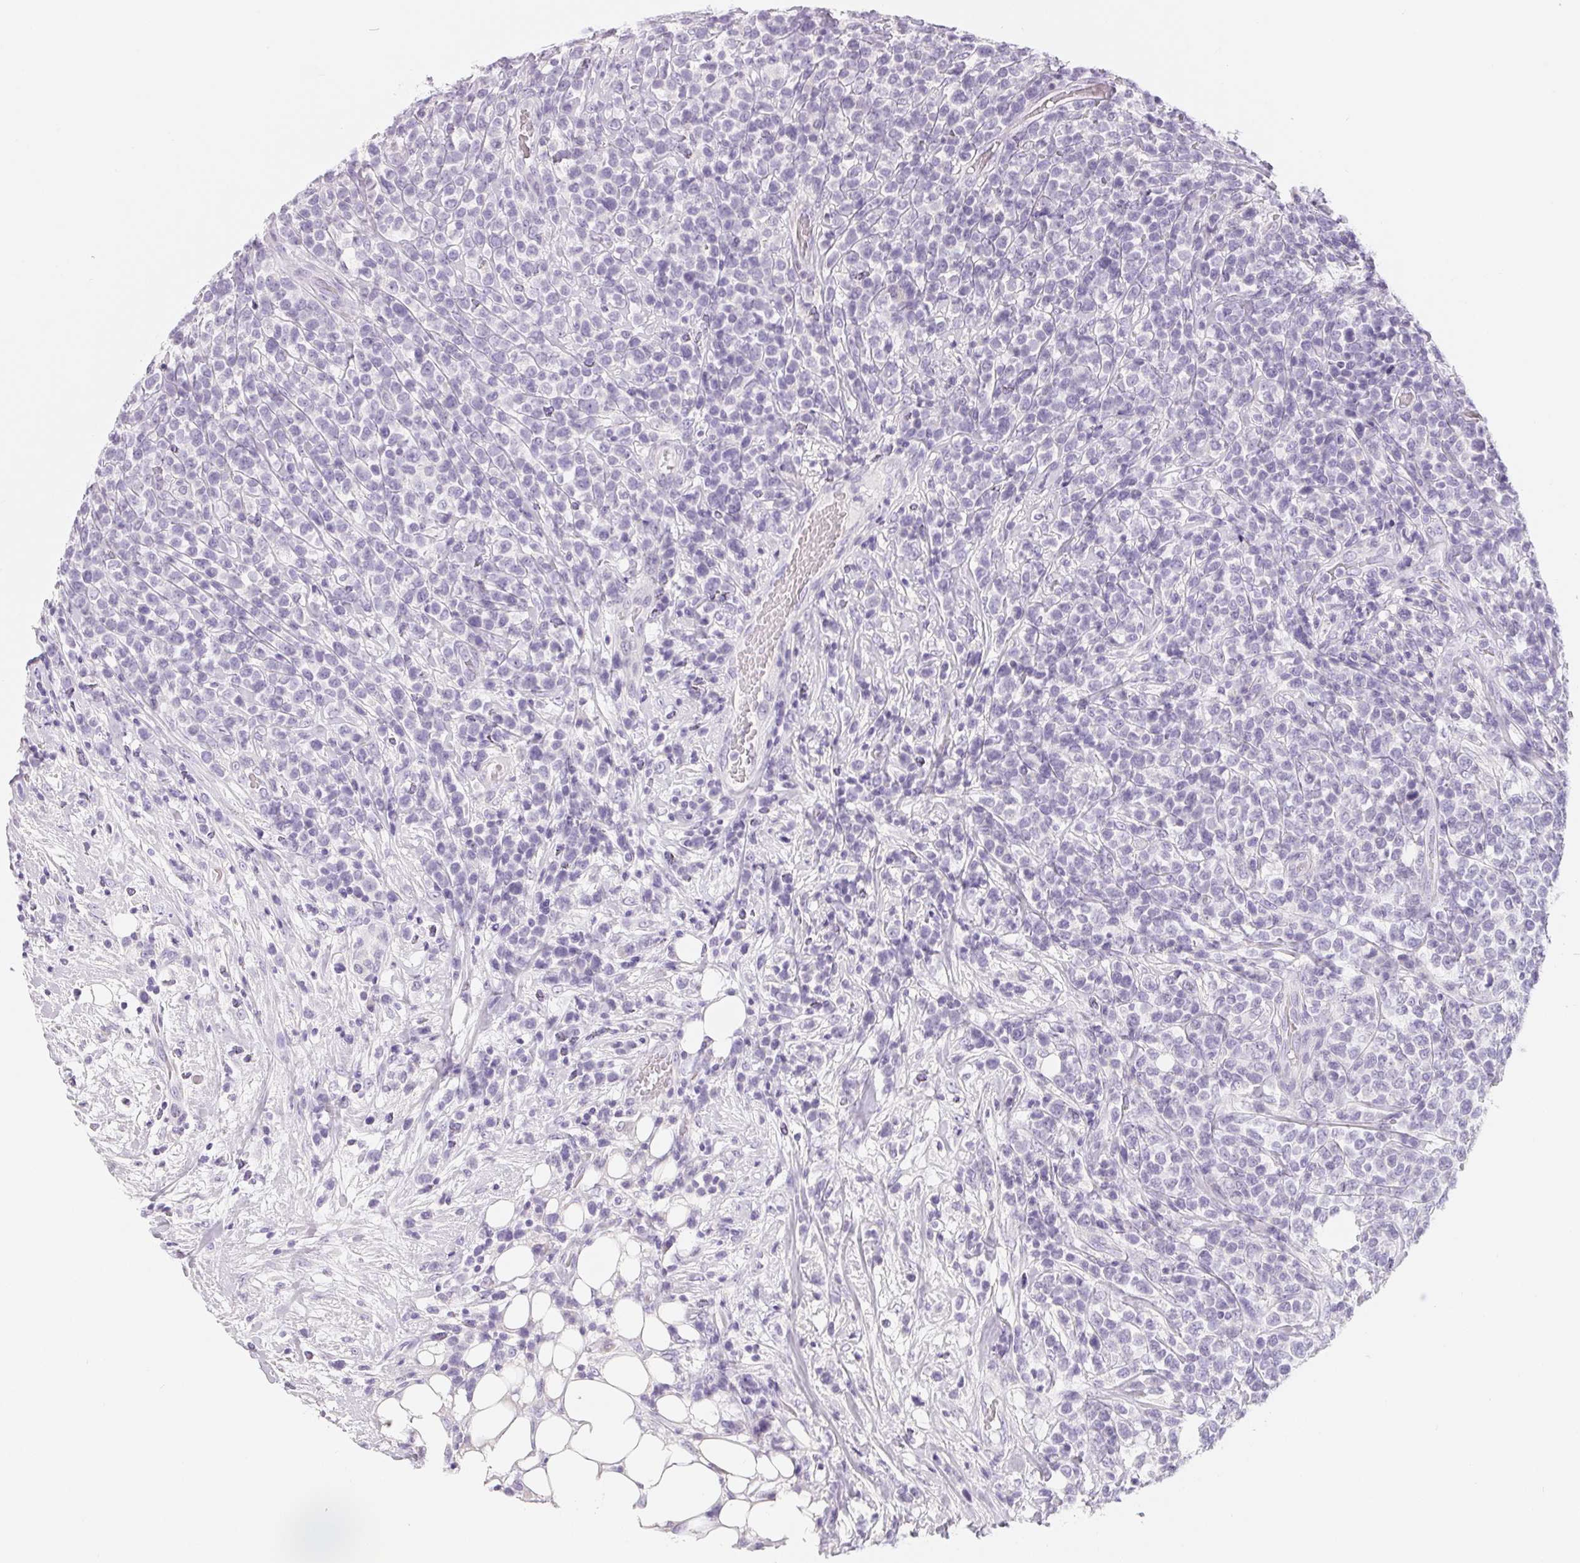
{"staining": {"intensity": "negative", "quantity": "none", "location": "none"}, "tissue": "lymphoma", "cell_type": "Tumor cells", "image_type": "cancer", "snomed": [{"axis": "morphology", "description": "Malignant lymphoma, non-Hodgkin's type, High grade"}, {"axis": "topography", "description": "Soft tissue"}], "caption": "DAB immunohistochemical staining of malignant lymphoma, non-Hodgkin's type (high-grade) demonstrates no significant expression in tumor cells.", "gene": "SPACA5B", "patient": {"sex": "female", "age": 56}}